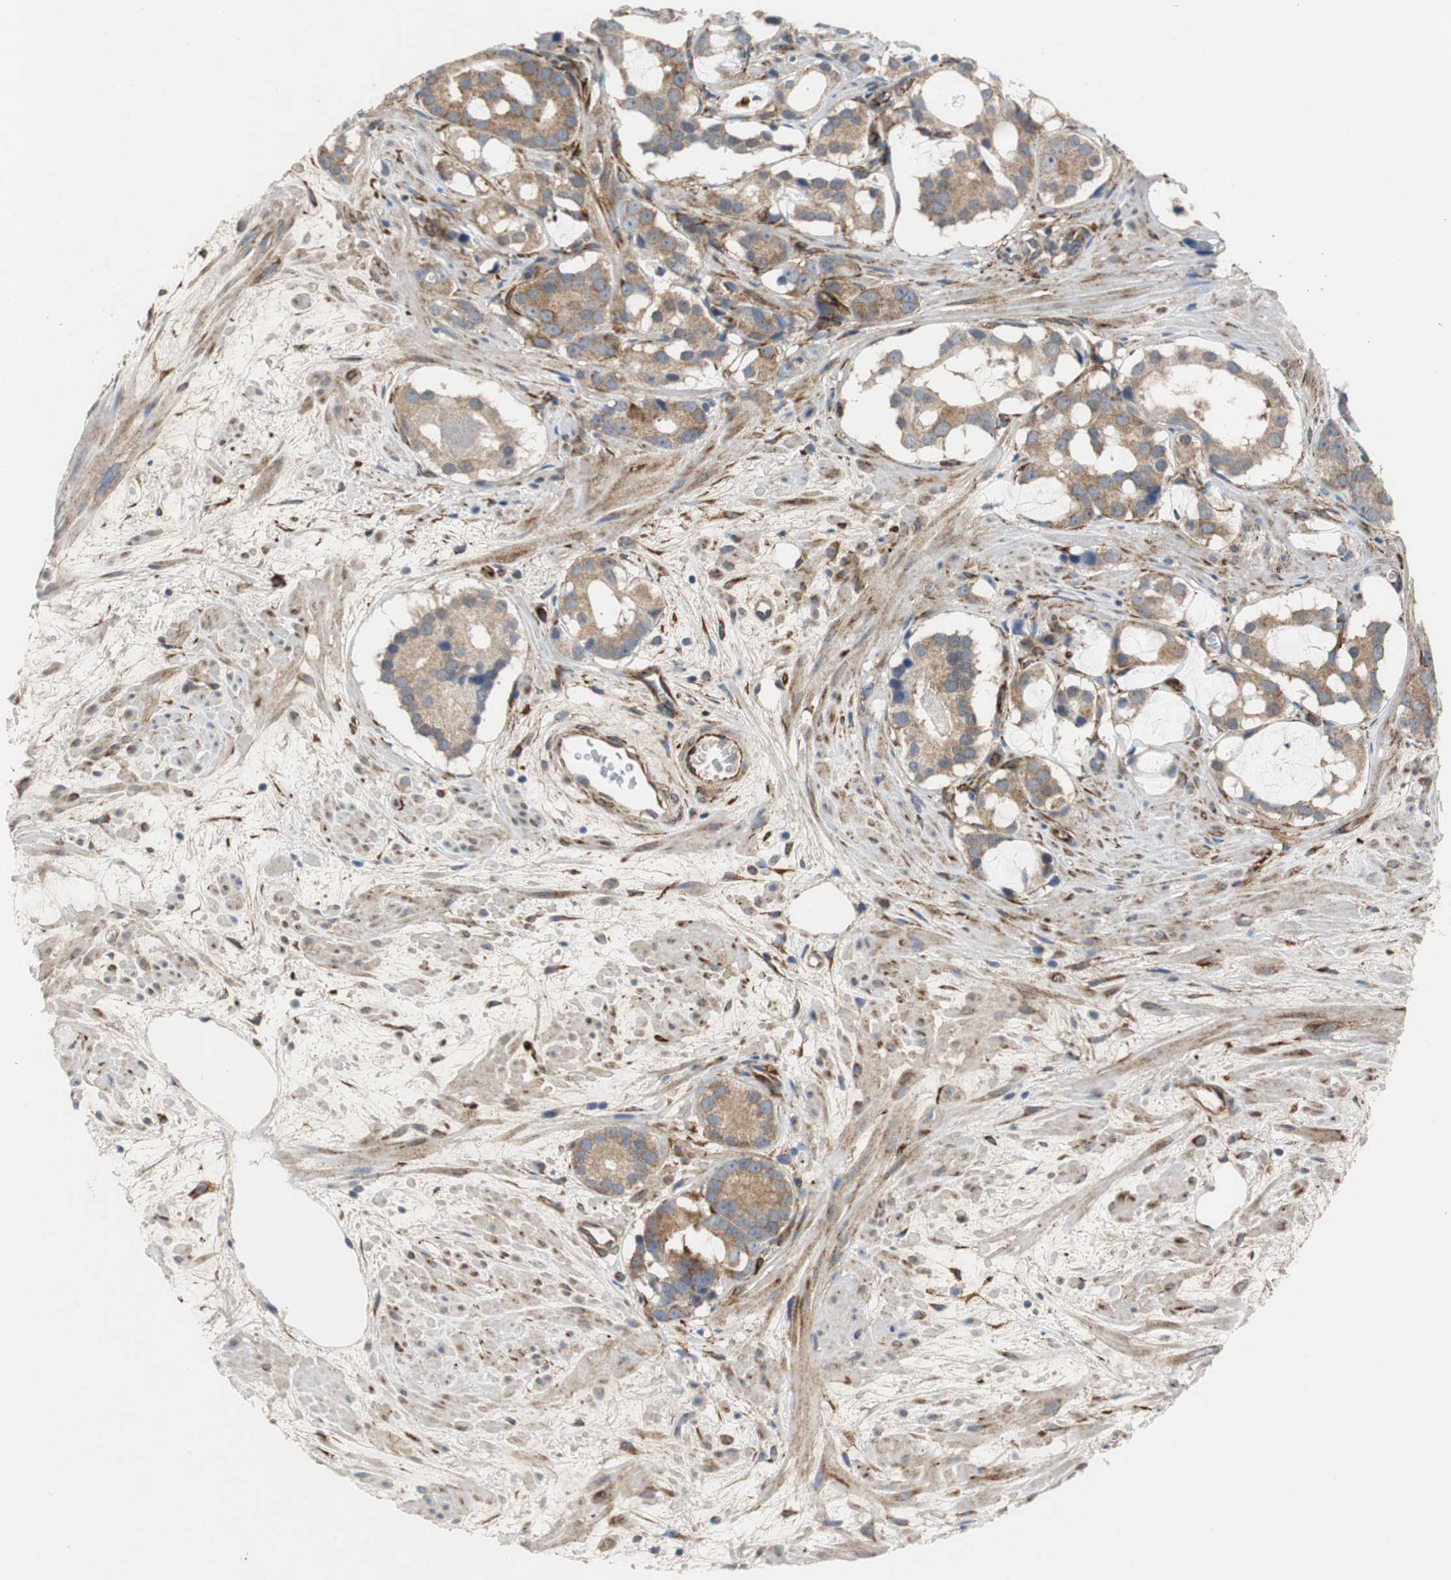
{"staining": {"intensity": "moderate", "quantity": ">75%", "location": "cytoplasmic/membranous"}, "tissue": "prostate cancer", "cell_type": "Tumor cells", "image_type": "cancer", "snomed": [{"axis": "morphology", "description": "Adenocarcinoma, Low grade"}, {"axis": "topography", "description": "Prostate"}], "caption": "Prostate cancer (adenocarcinoma (low-grade)) stained with DAB (3,3'-diaminobenzidine) IHC demonstrates medium levels of moderate cytoplasmic/membranous staining in about >75% of tumor cells.", "gene": "ISCU", "patient": {"sex": "male", "age": 57}}